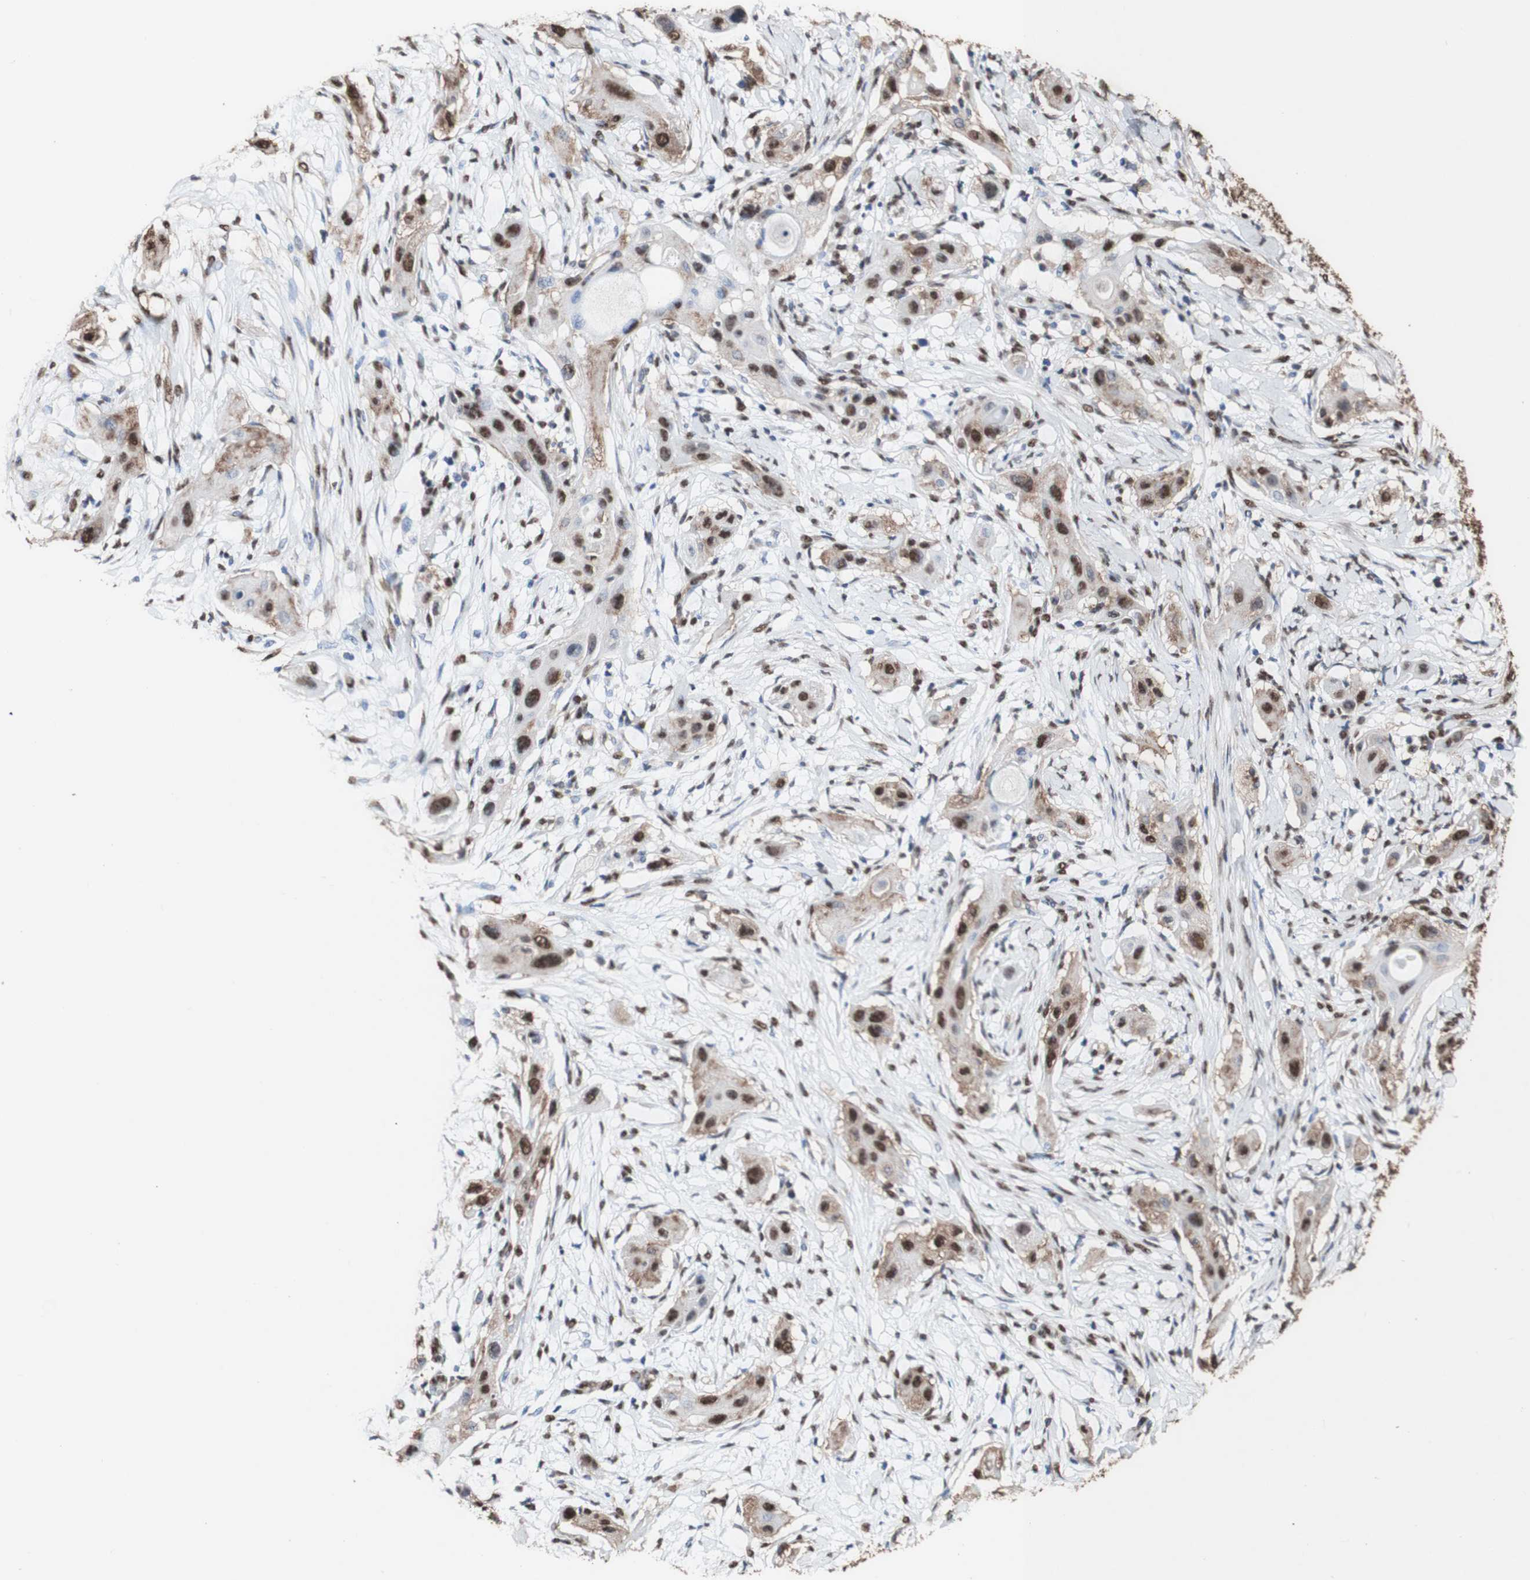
{"staining": {"intensity": "strong", "quantity": ">75%", "location": "cytoplasmic/membranous,nuclear"}, "tissue": "lung cancer", "cell_type": "Tumor cells", "image_type": "cancer", "snomed": [{"axis": "morphology", "description": "Squamous cell carcinoma, NOS"}, {"axis": "topography", "description": "Lung"}], "caption": "IHC staining of lung cancer, which shows high levels of strong cytoplasmic/membranous and nuclear positivity in approximately >75% of tumor cells indicating strong cytoplasmic/membranous and nuclear protein staining. The staining was performed using DAB (3,3'-diaminobenzidine) (brown) for protein detection and nuclei were counterstained in hematoxylin (blue).", "gene": "PIDD1", "patient": {"sex": "female", "age": 47}}